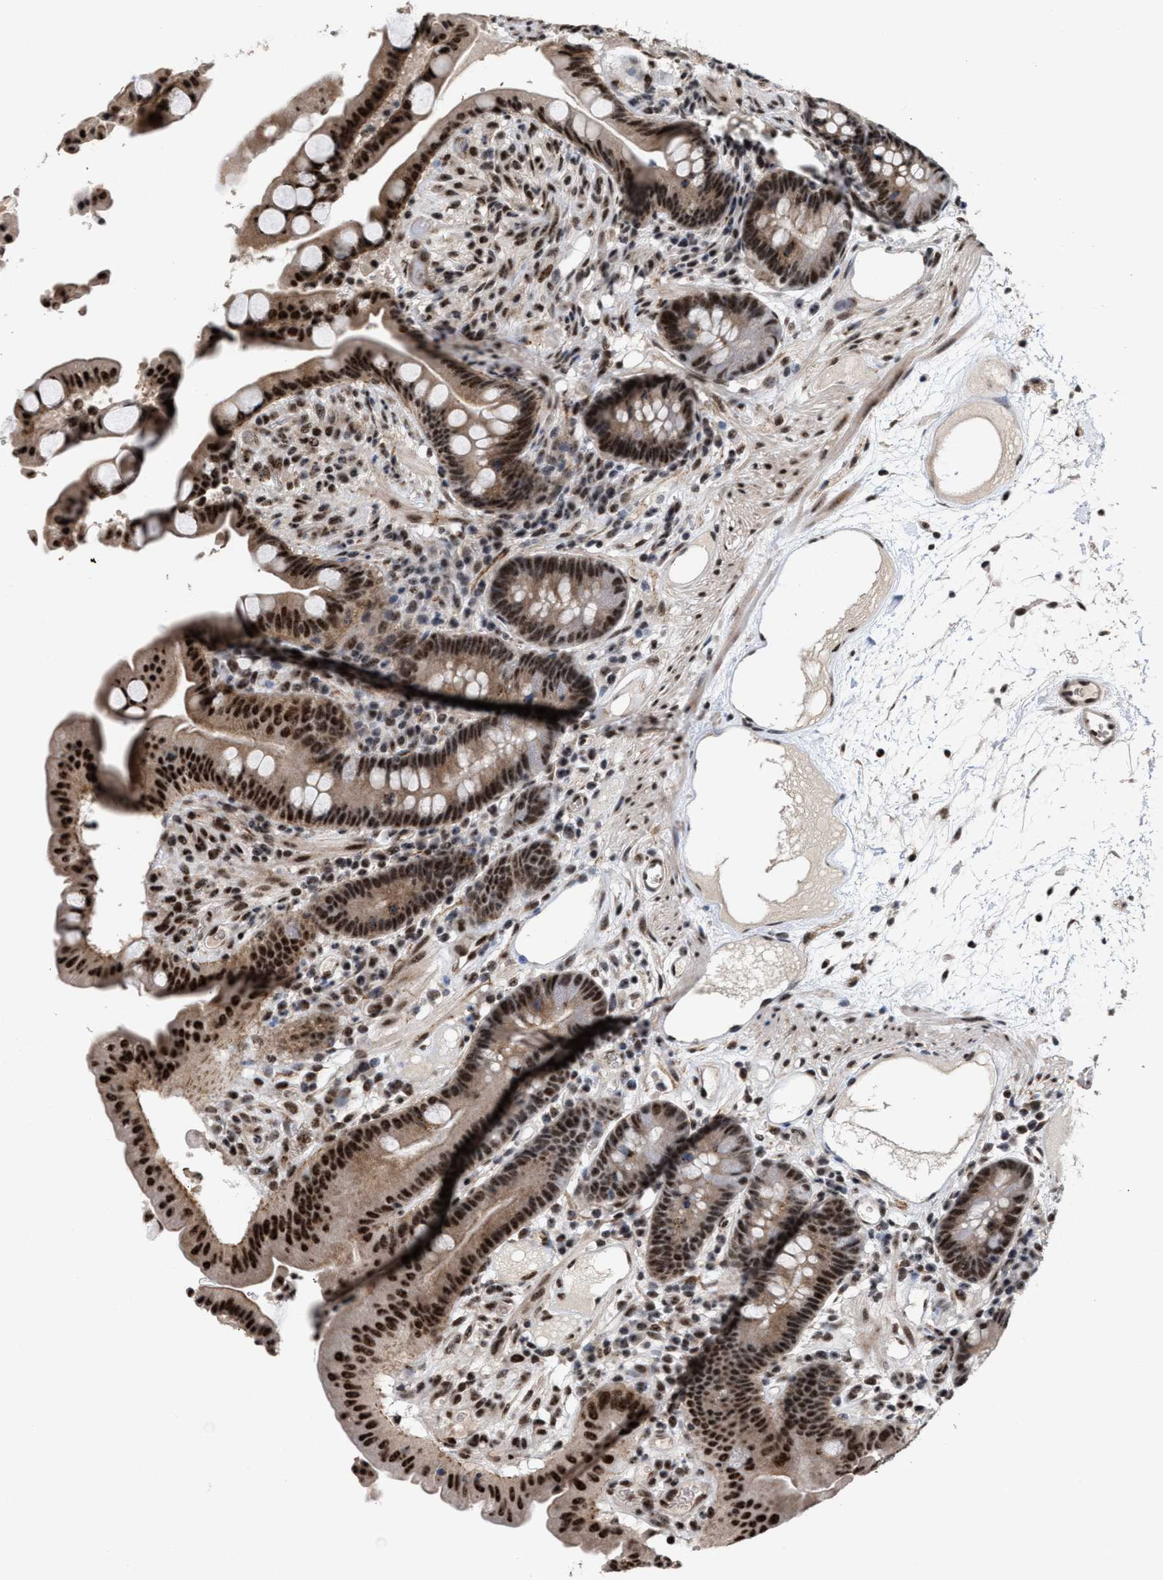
{"staining": {"intensity": "moderate", "quantity": ">75%", "location": "cytoplasmic/membranous"}, "tissue": "colon", "cell_type": "Endothelial cells", "image_type": "normal", "snomed": [{"axis": "morphology", "description": "Normal tissue, NOS"}, {"axis": "topography", "description": "Colon"}], "caption": "Colon stained for a protein (brown) displays moderate cytoplasmic/membranous positive positivity in approximately >75% of endothelial cells.", "gene": "EIF4A3", "patient": {"sex": "male", "age": 73}}